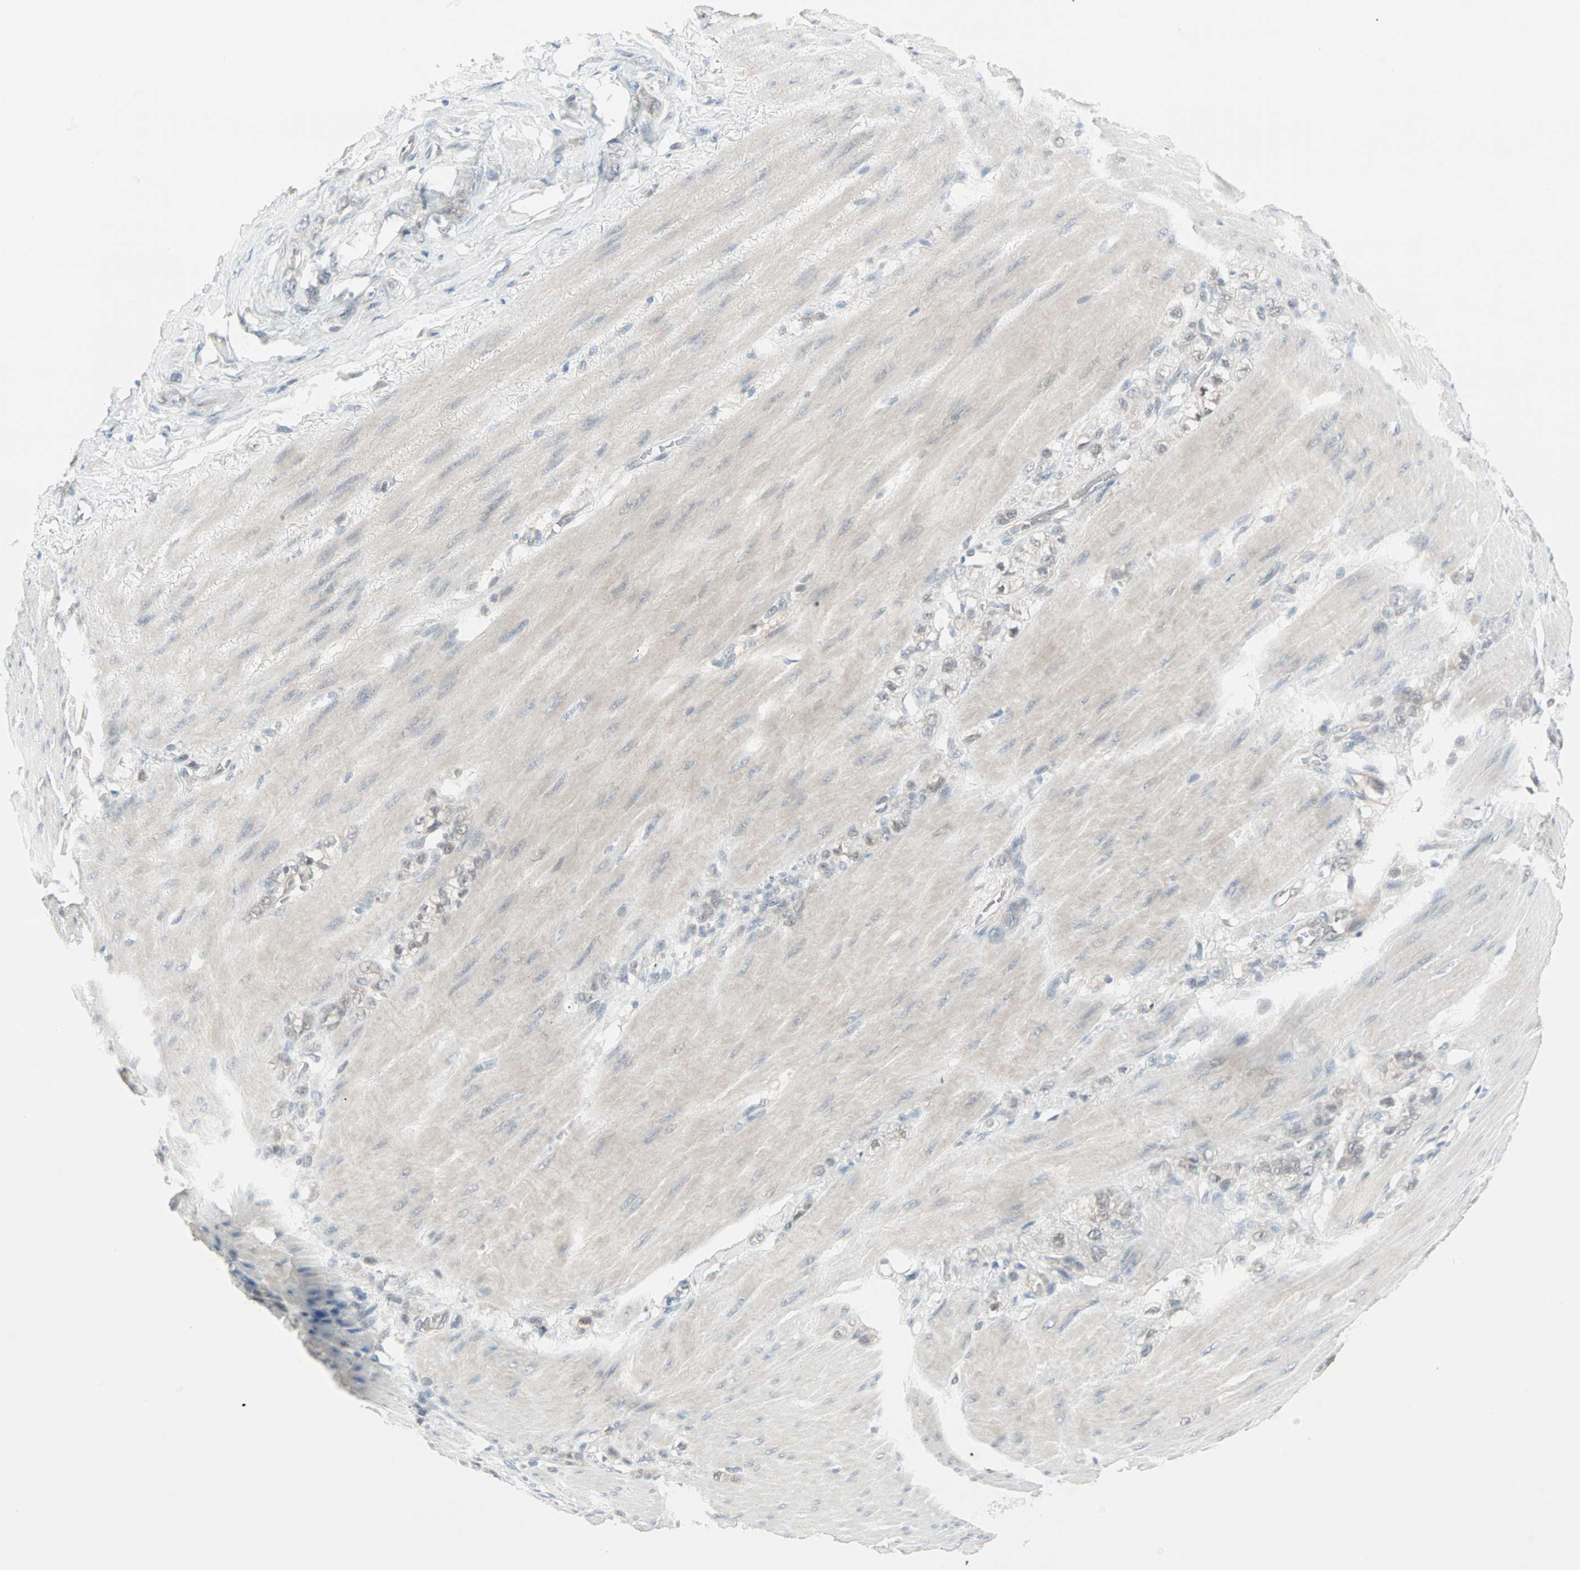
{"staining": {"intensity": "negative", "quantity": "none", "location": "none"}, "tissue": "stomach cancer", "cell_type": "Tumor cells", "image_type": "cancer", "snomed": [{"axis": "morphology", "description": "Adenocarcinoma, NOS"}, {"axis": "topography", "description": "Stomach"}], "caption": "Tumor cells are negative for protein expression in human adenocarcinoma (stomach).", "gene": "PTPA", "patient": {"sex": "male", "age": 82}}